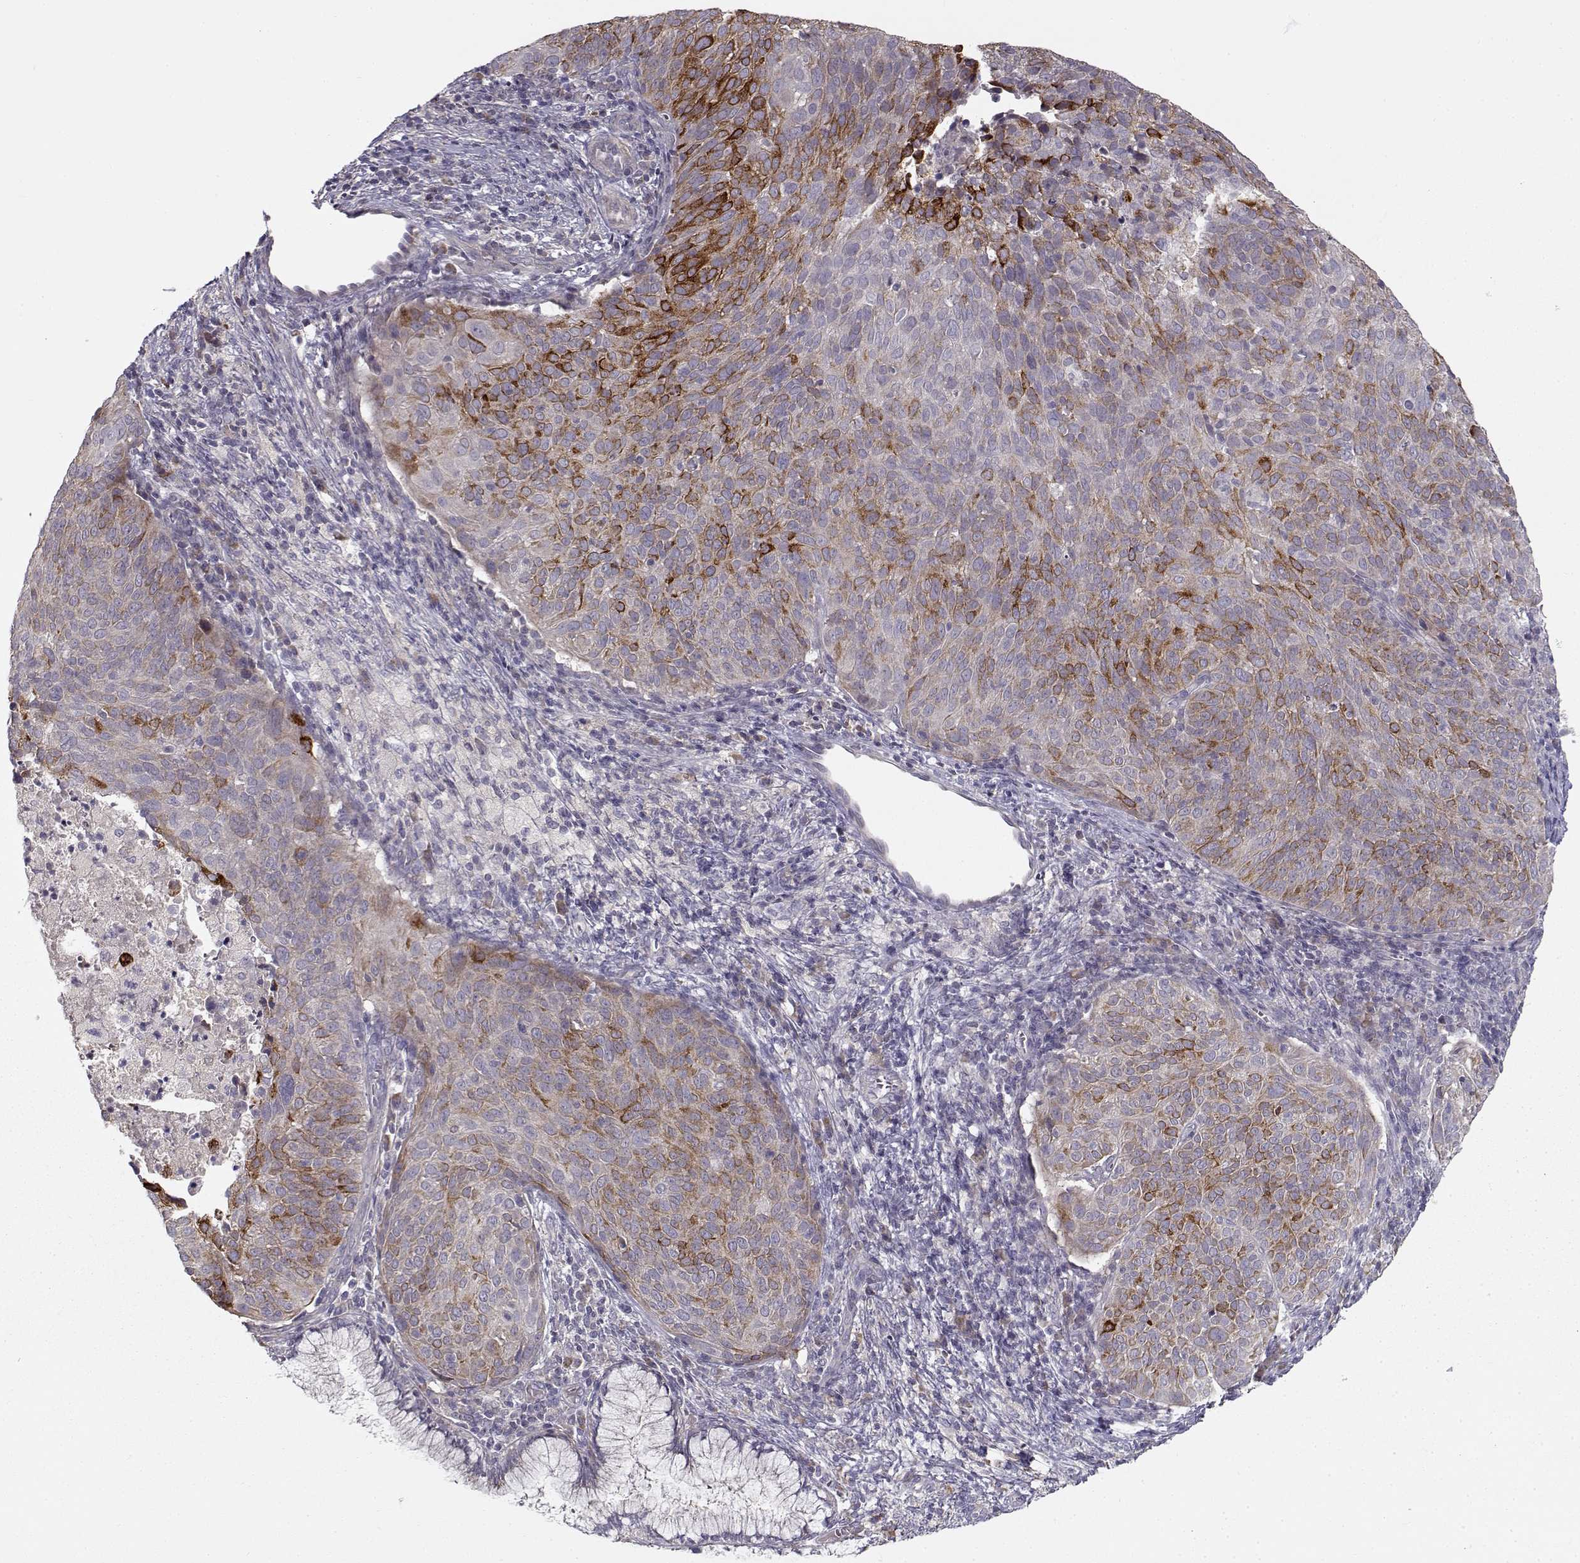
{"staining": {"intensity": "strong", "quantity": "<25%", "location": "cytoplasmic/membranous"}, "tissue": "cervical cancer", "cell_type": "Tumor cells", "image_type": "cancer", "snomed": [{"axis": "morphology", "description": "Squamous cell carcinoma, NOS"}, {"axis": "topography", "description": "Cervix"}], "caption": "High-magnification brightfield microscopy of cervical cancer (squamous cell carcinoma) stained with DAB (brown) and counterstained with hematoxylin (blue). tumor cells exhibit strong cytoplasmic/membranous positivity is identified in approximately<25% of cells. (DAB (3,3'-diaminobenzidine) = brown stain, brightfield microscopy at high magnification).", "gene": "ENTPD8", "patient": {"sex": "female", "age": 39}}